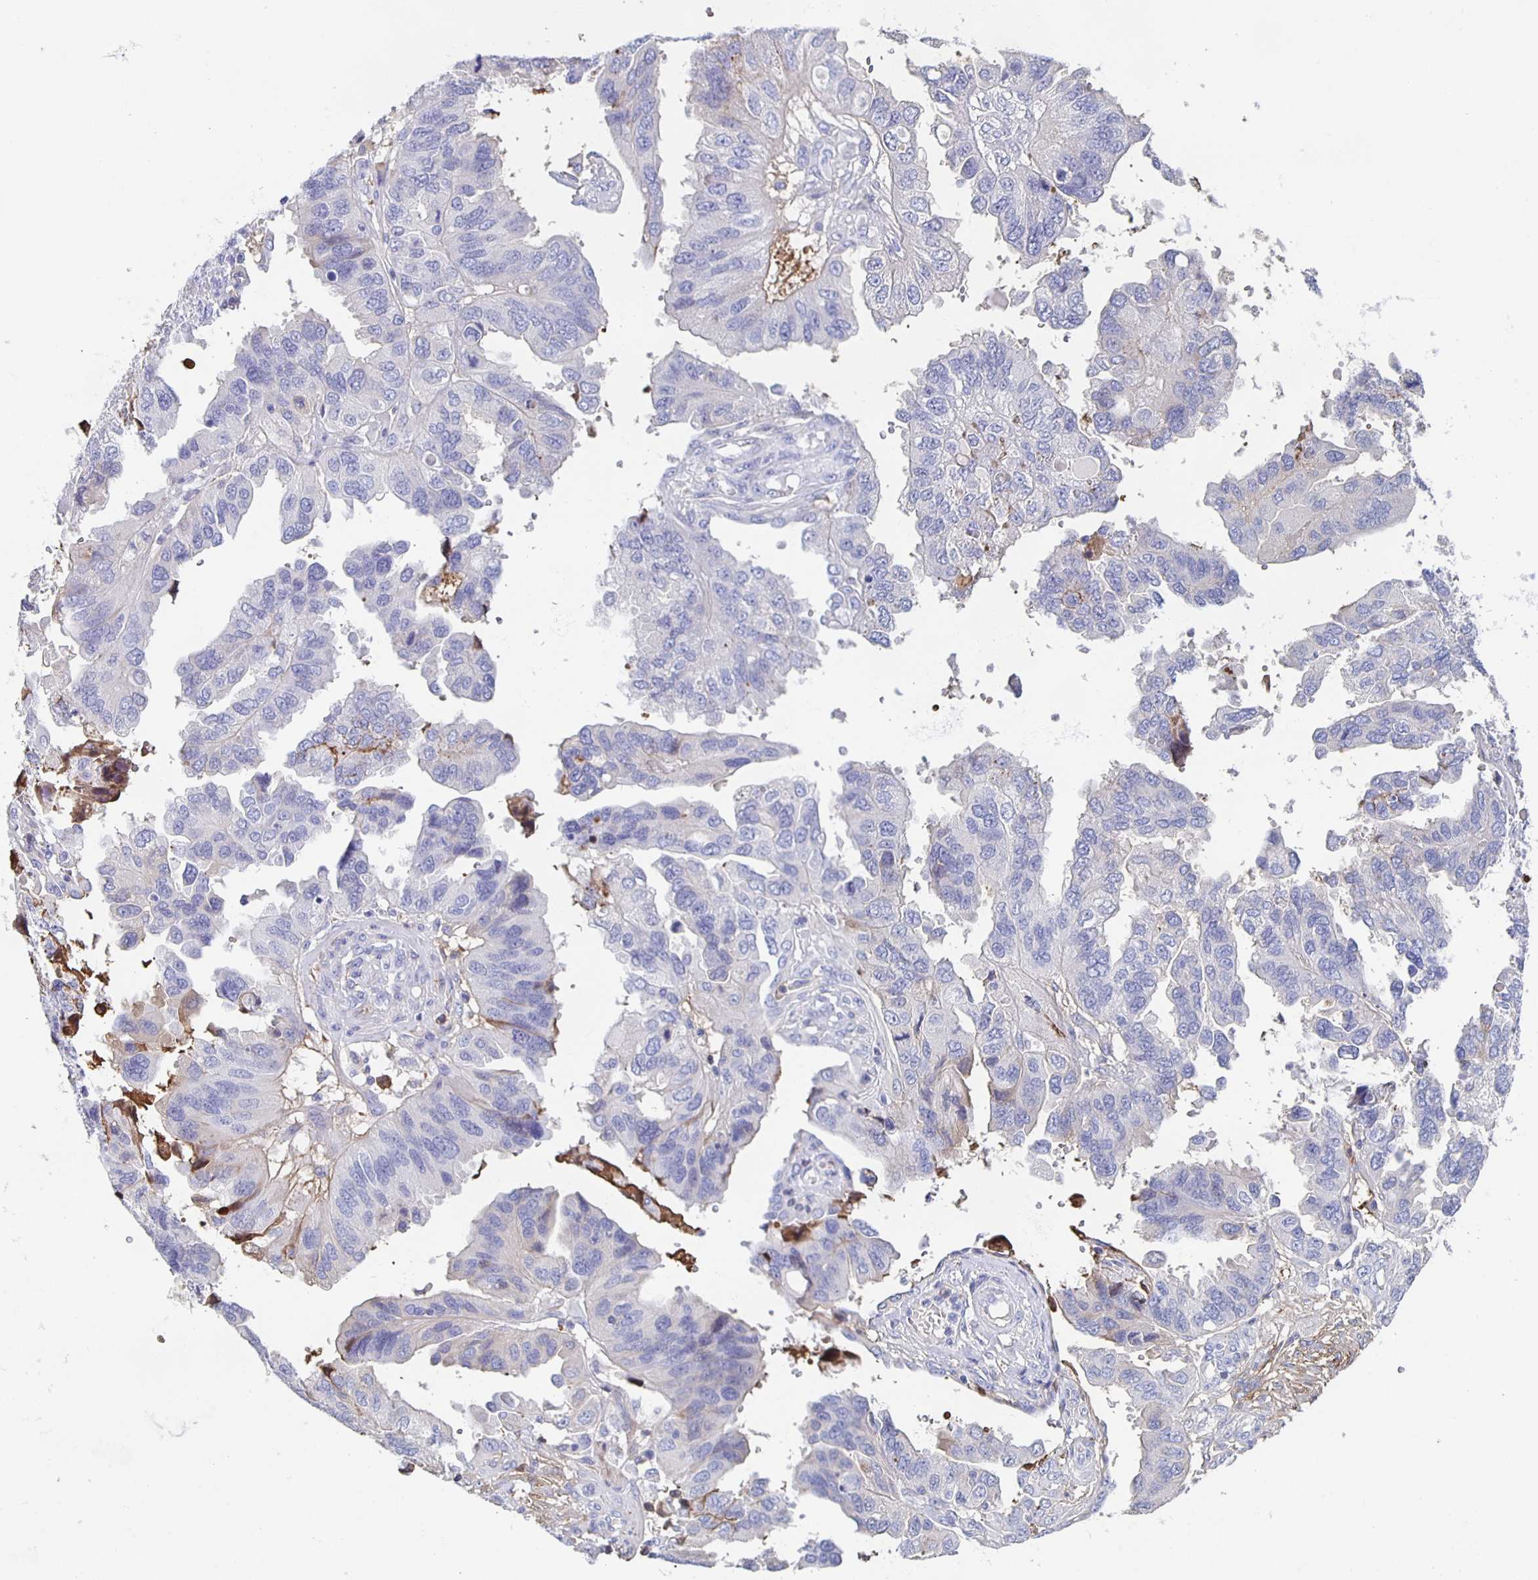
{"staining": {"intensity": "negative", "quantity": "none", "location": "none"}, "tissue": "ovarian cancer", "cell_type": "Tumor cells", "image_type": "cancer", "snomed": [{"axis": "morphology", "description": "Cystadenocarcinoma, serous, NOS"}, {"axis": "topography", "description": "Ovary"}], "caption": "Tumor cells are negative for brown protein staining in ovarian cancer (serous cystadenocarcinoma).", "gene": "FGA", "patient": {"sex": "female", "age": 79}}